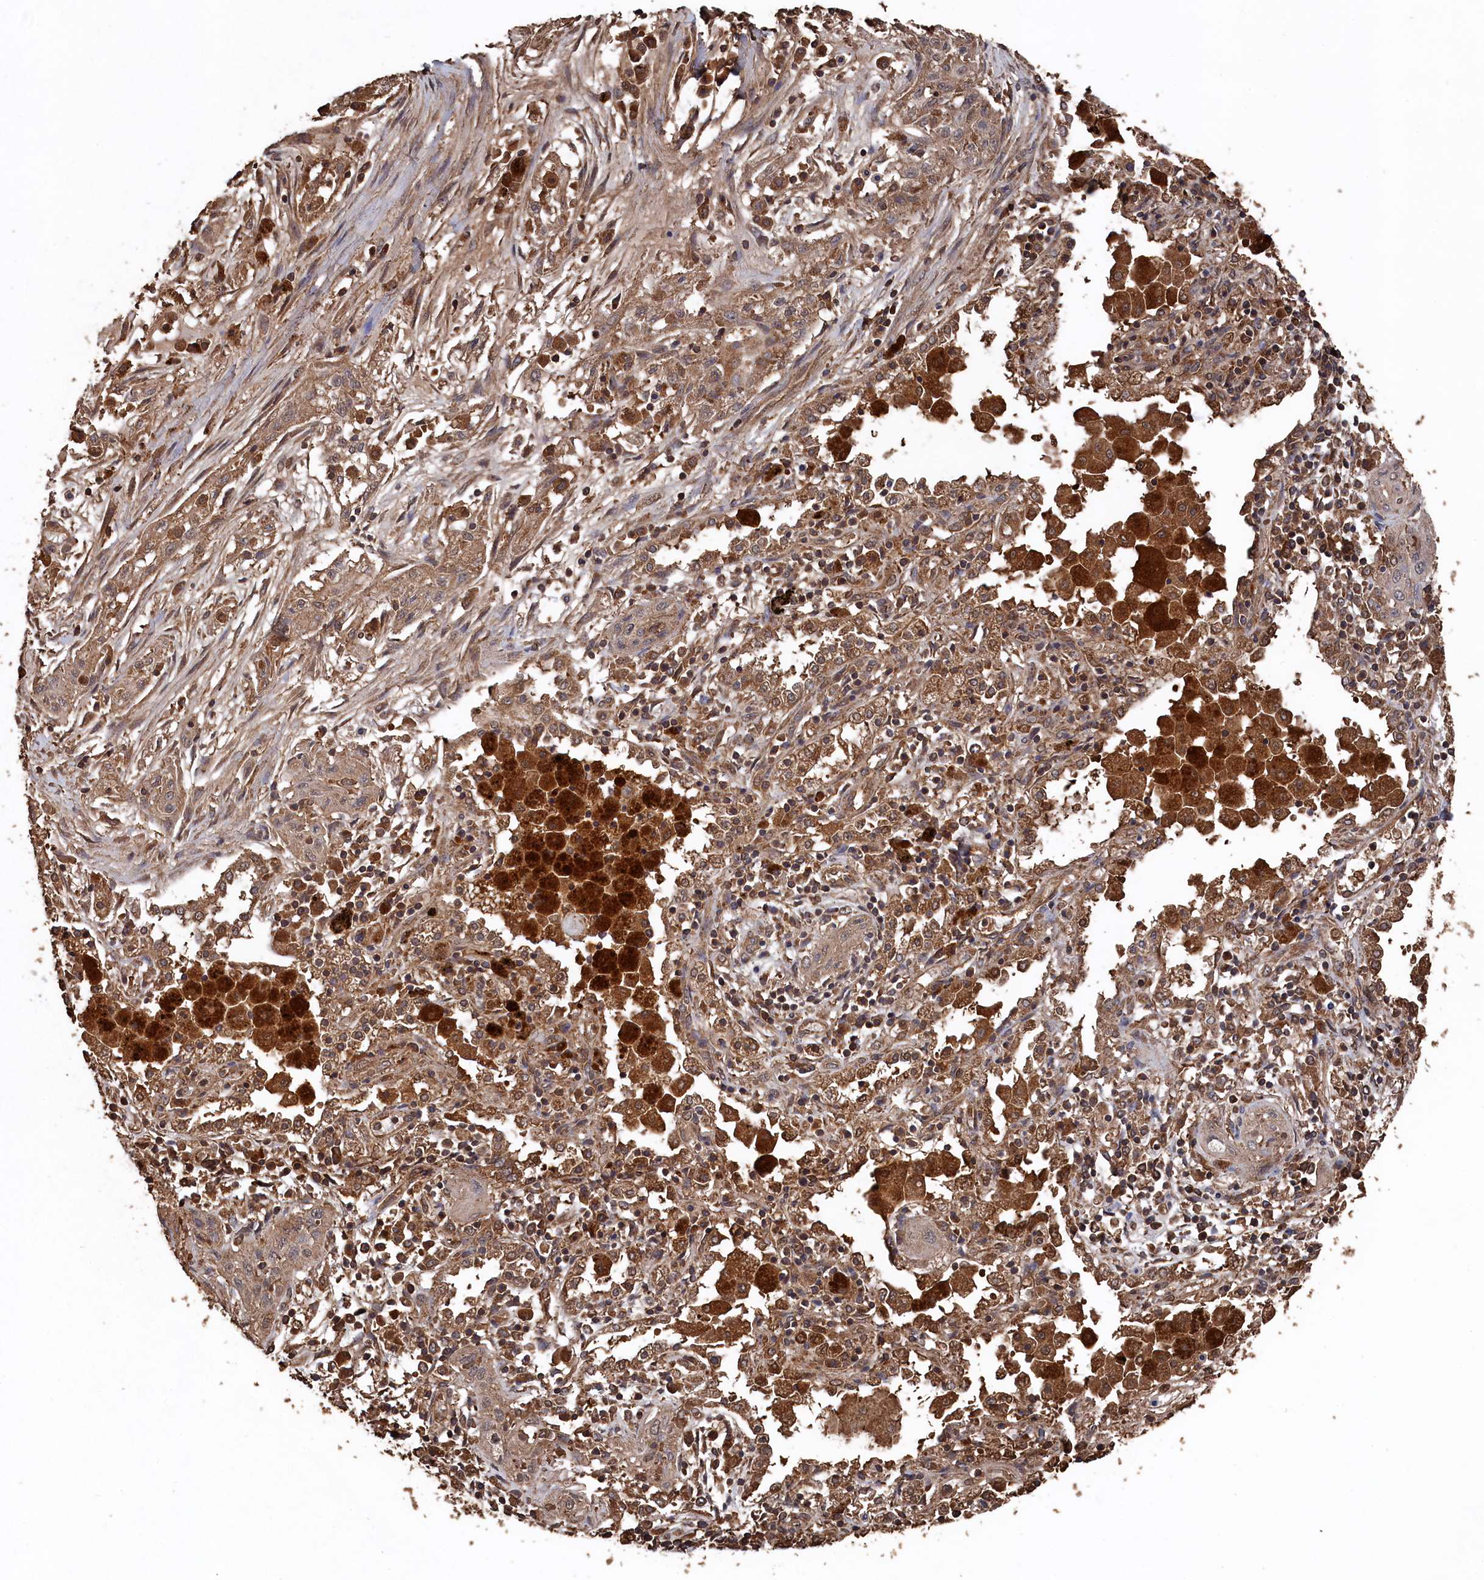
{"staining": {"intensity": "weak", "quantity": ">75%", "location": "cytoplasmic/membranous"}, "tissue": "lung cancer", "cell_type": "Tumor cells", "image_type": "cancer", "snomed": [{"axis": "morphology", "description": "Squamous cell carcinoma, NOS"}, {"axis": "topography", "description": "Lung"}], "caption": "This is a photomicrograph of IHC staining of lung squamous cell carcinoma, which shows weak positivity in the cytoplasmic/membranous of tumor cells.", "gene": "SNX33", "patient": {"sex": "female", "age": 47}}